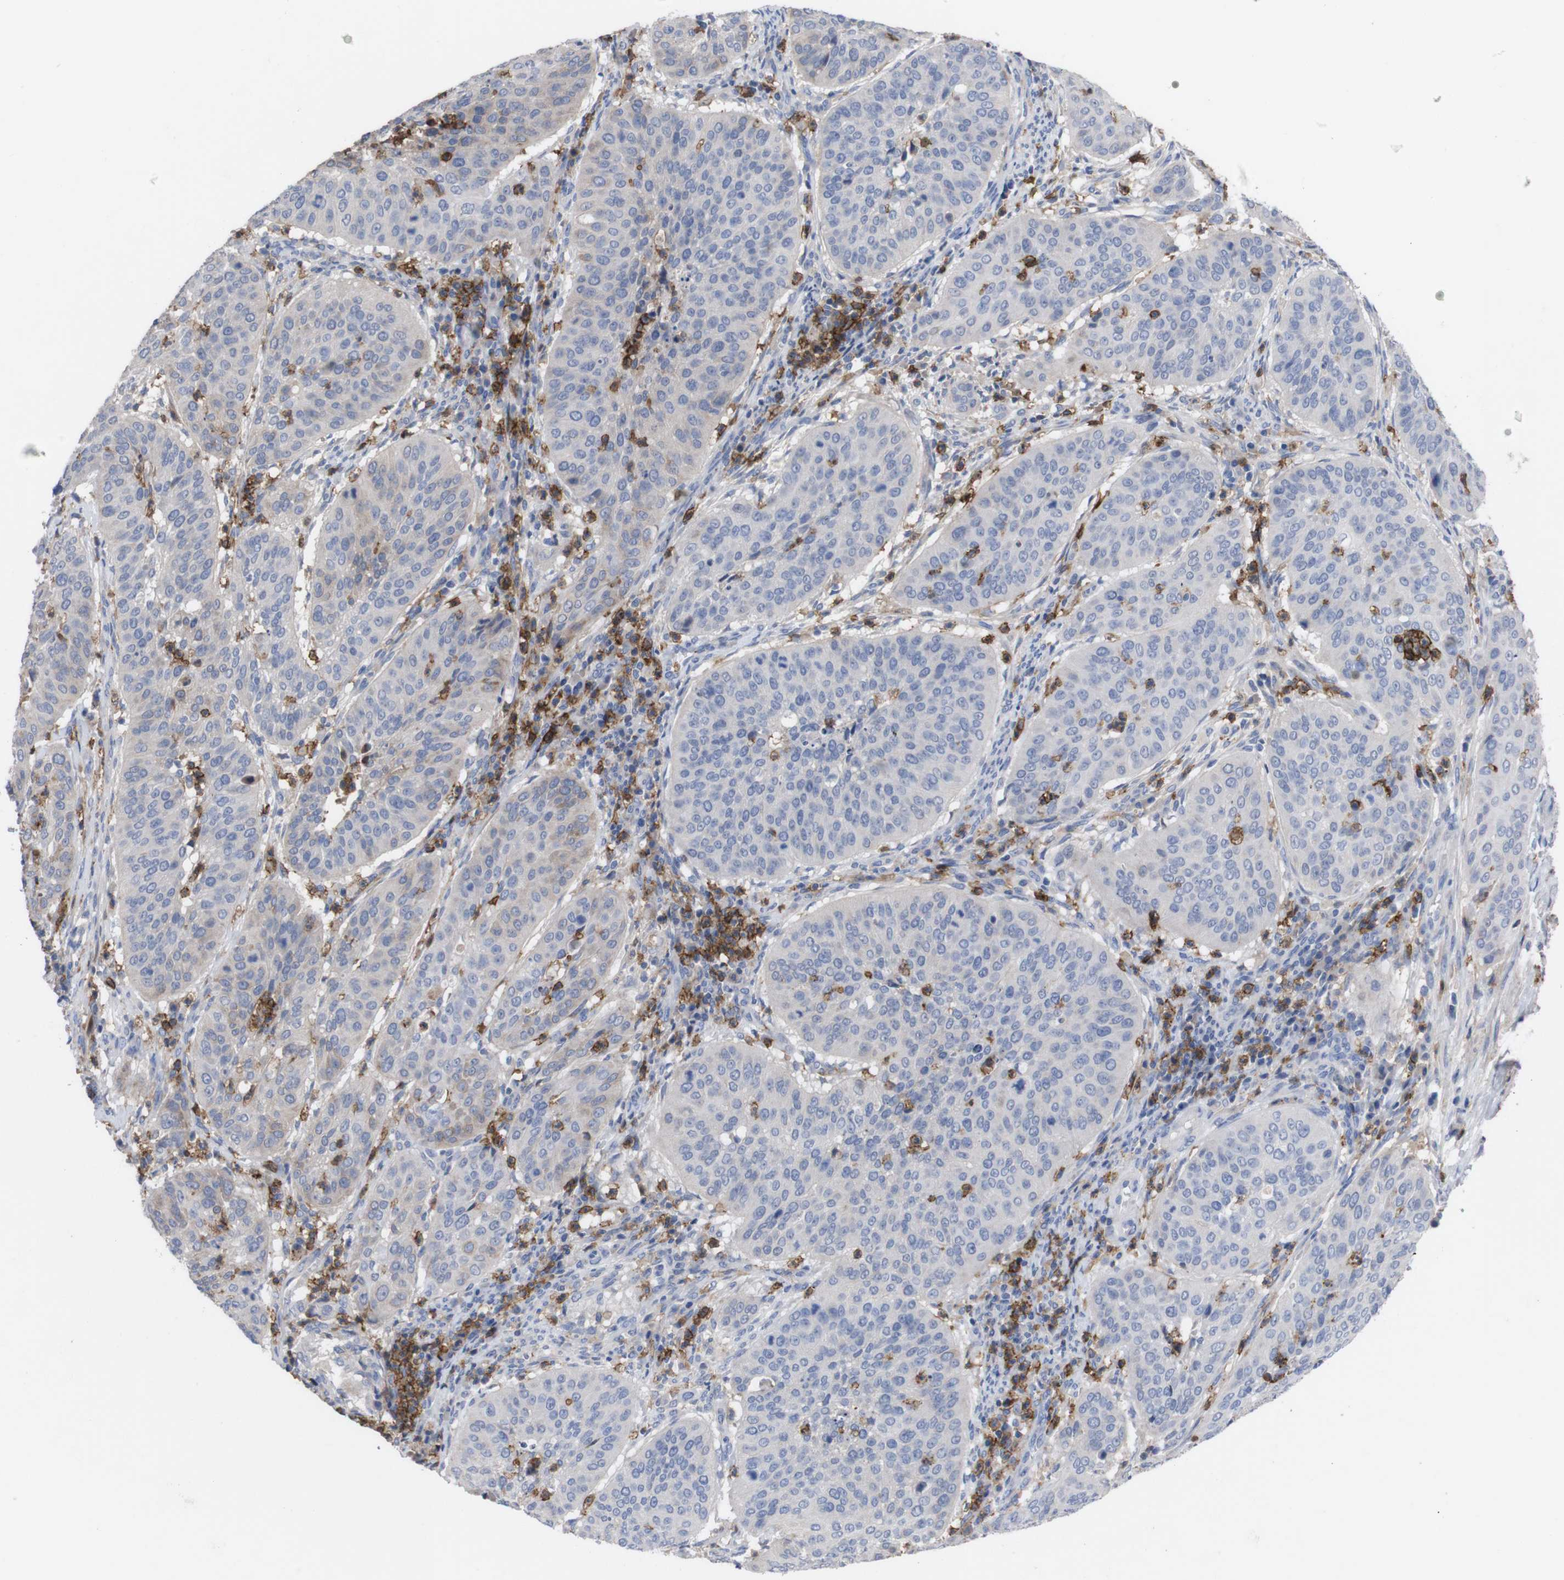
{"staining": {"intensity": "negative", "quantity": "none", "location": "none"}, "tissue": "cervical cancer", "cell_type": "Tumor cells", "image_type": "cancer", "snomed": [{"axis": "morphology", "description": "Normal tissue, NOS"}, {"axis": "morphology", "description": "Squamous cell carcinoma, NOS"}, {"axis": "topography", "description": "Cervix"}], "caption": "Cervical squamous cell carcinoma stained for a protein using immunohistochemistry (IHC) reveals no staining tumor cells.", "gene": "C5AR1", "patient": {"sex": "female", "age": 39}}